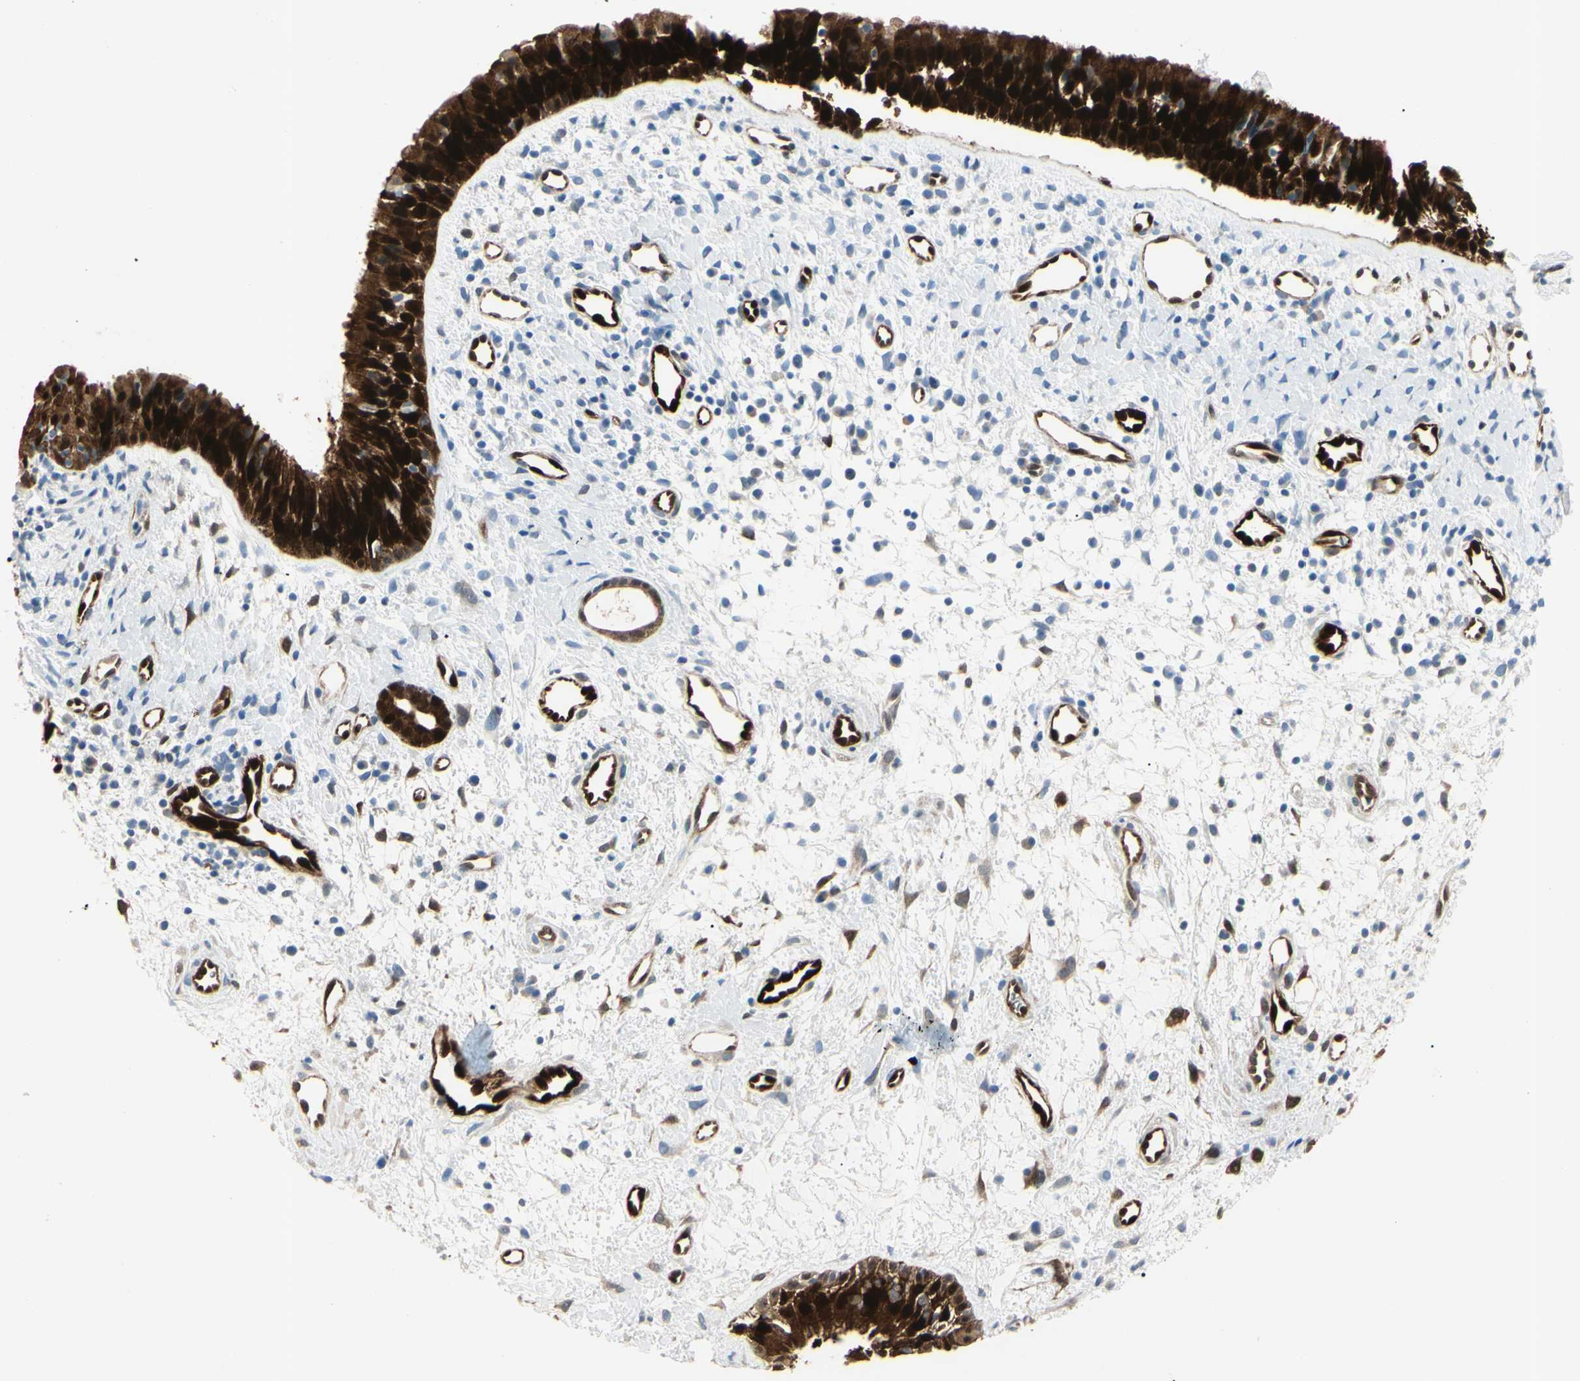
{"staining": {"intensity": "strong", "quantity": ">75%", "location": "cytoplasmic/membranous,nuclear"}, "tissue": "nasopharynx", "cell_type": "Respiratory epithelial cells", "image_type": "normal", "snomed": [{"axis": "morphology", "description": "Normal tissue, NOS"}, {"axis": "topography", "description": "Nasopharynx"}], "caption": "Protein analysis of normal nasopharynx displays strong cytoplasmic/membranous,nuclear positivity in about >75% of respiratory epithelial cells. (IHC, brightfield microscopy, high magnification).", "gene": "AKR1C3", "patient": {"sex": "male", "age": 22}}